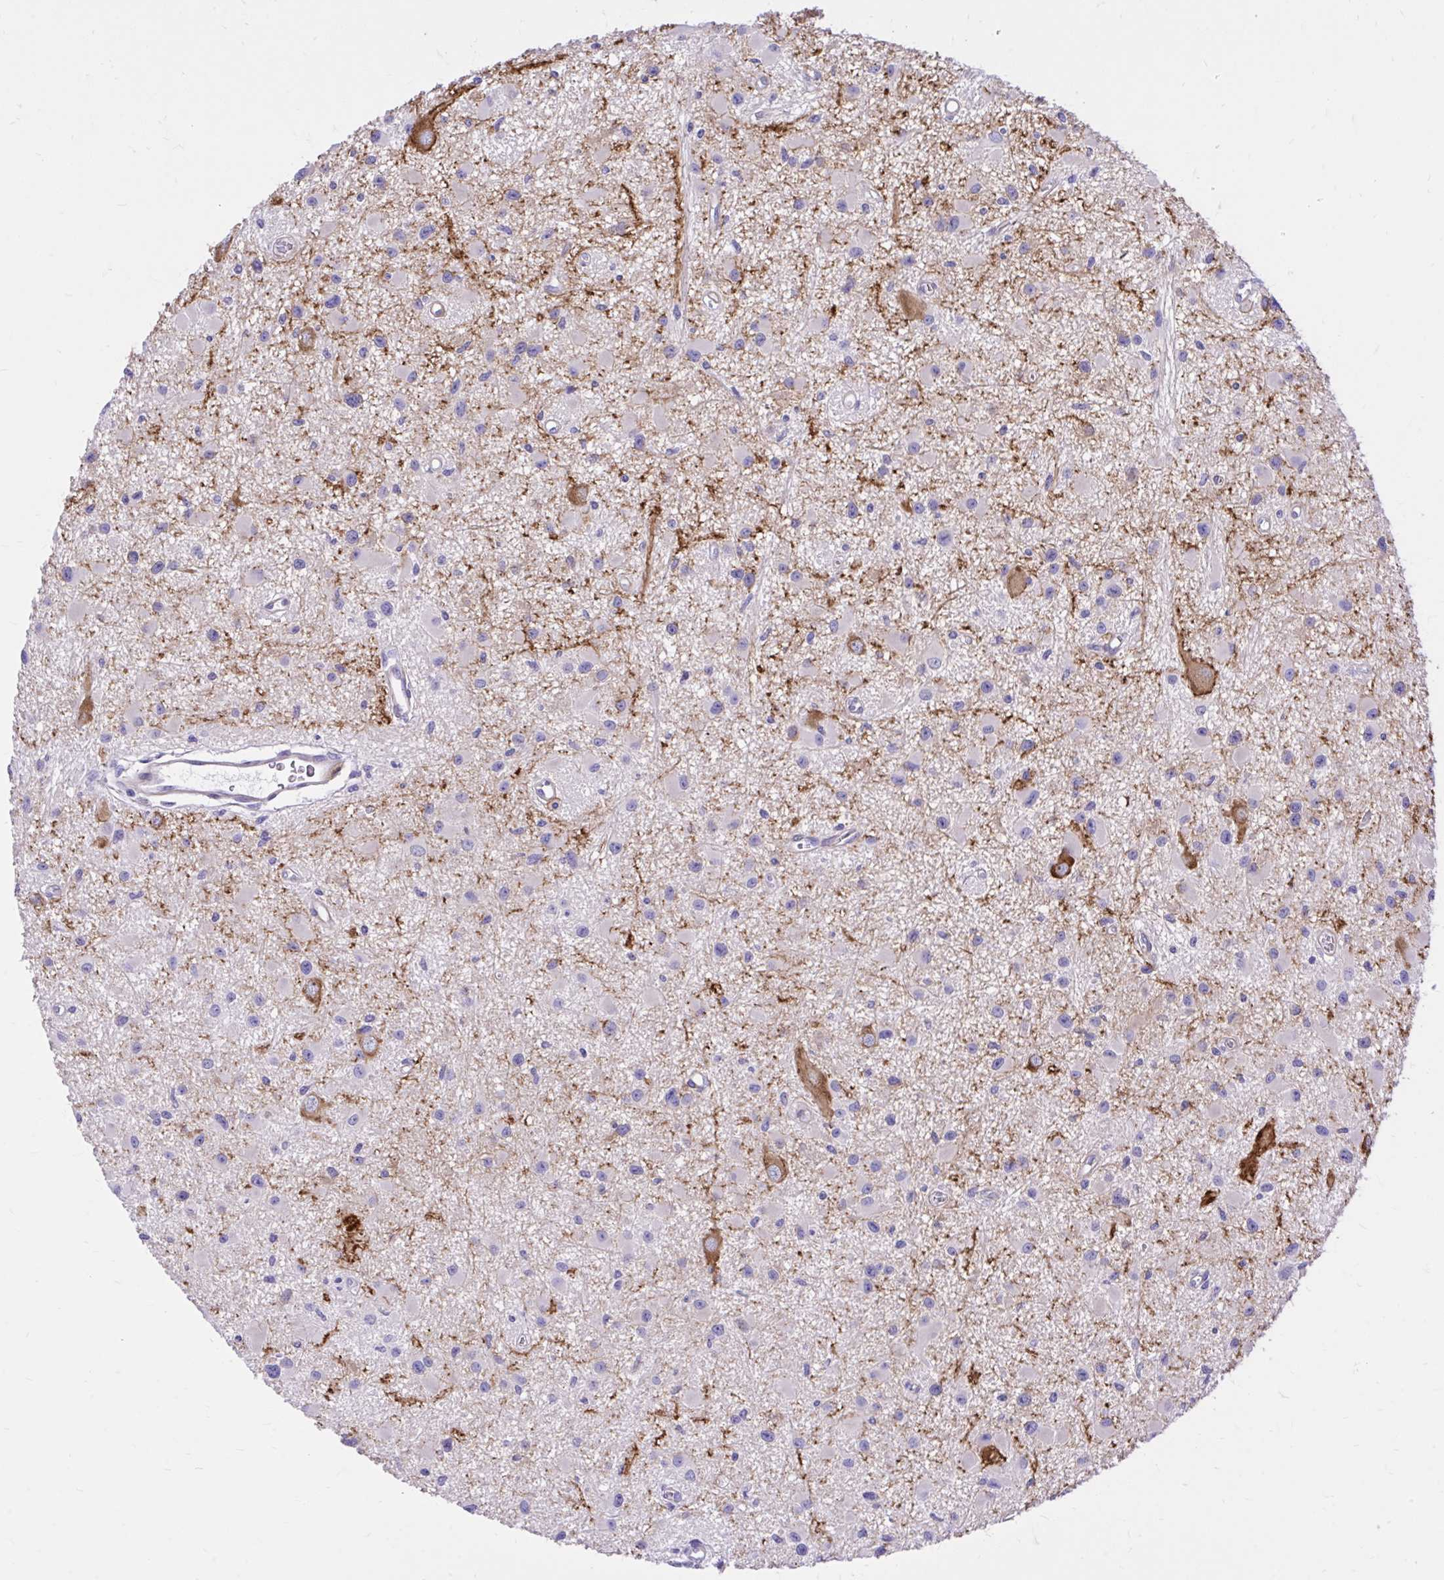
{"staining": {"intensity": "negative", "quantity": "none", "location": "none"}, "tissue": "glioma", "cell_type": "Tumor cells", "image_type": "cancer", "snomed": [{"axis": "morphology", "description": "Glioma, malignant, High grade"}, {"axis": "topography", "description": "Brain"}], "caption": "Immunohistochemistry photomicrograph of neoplastic tissue: glioma stained with DAB shows no significant protein positivity in tumor cells.", "gene": "EPB41L1", "patient": {"sex": "male", "age": 54}}